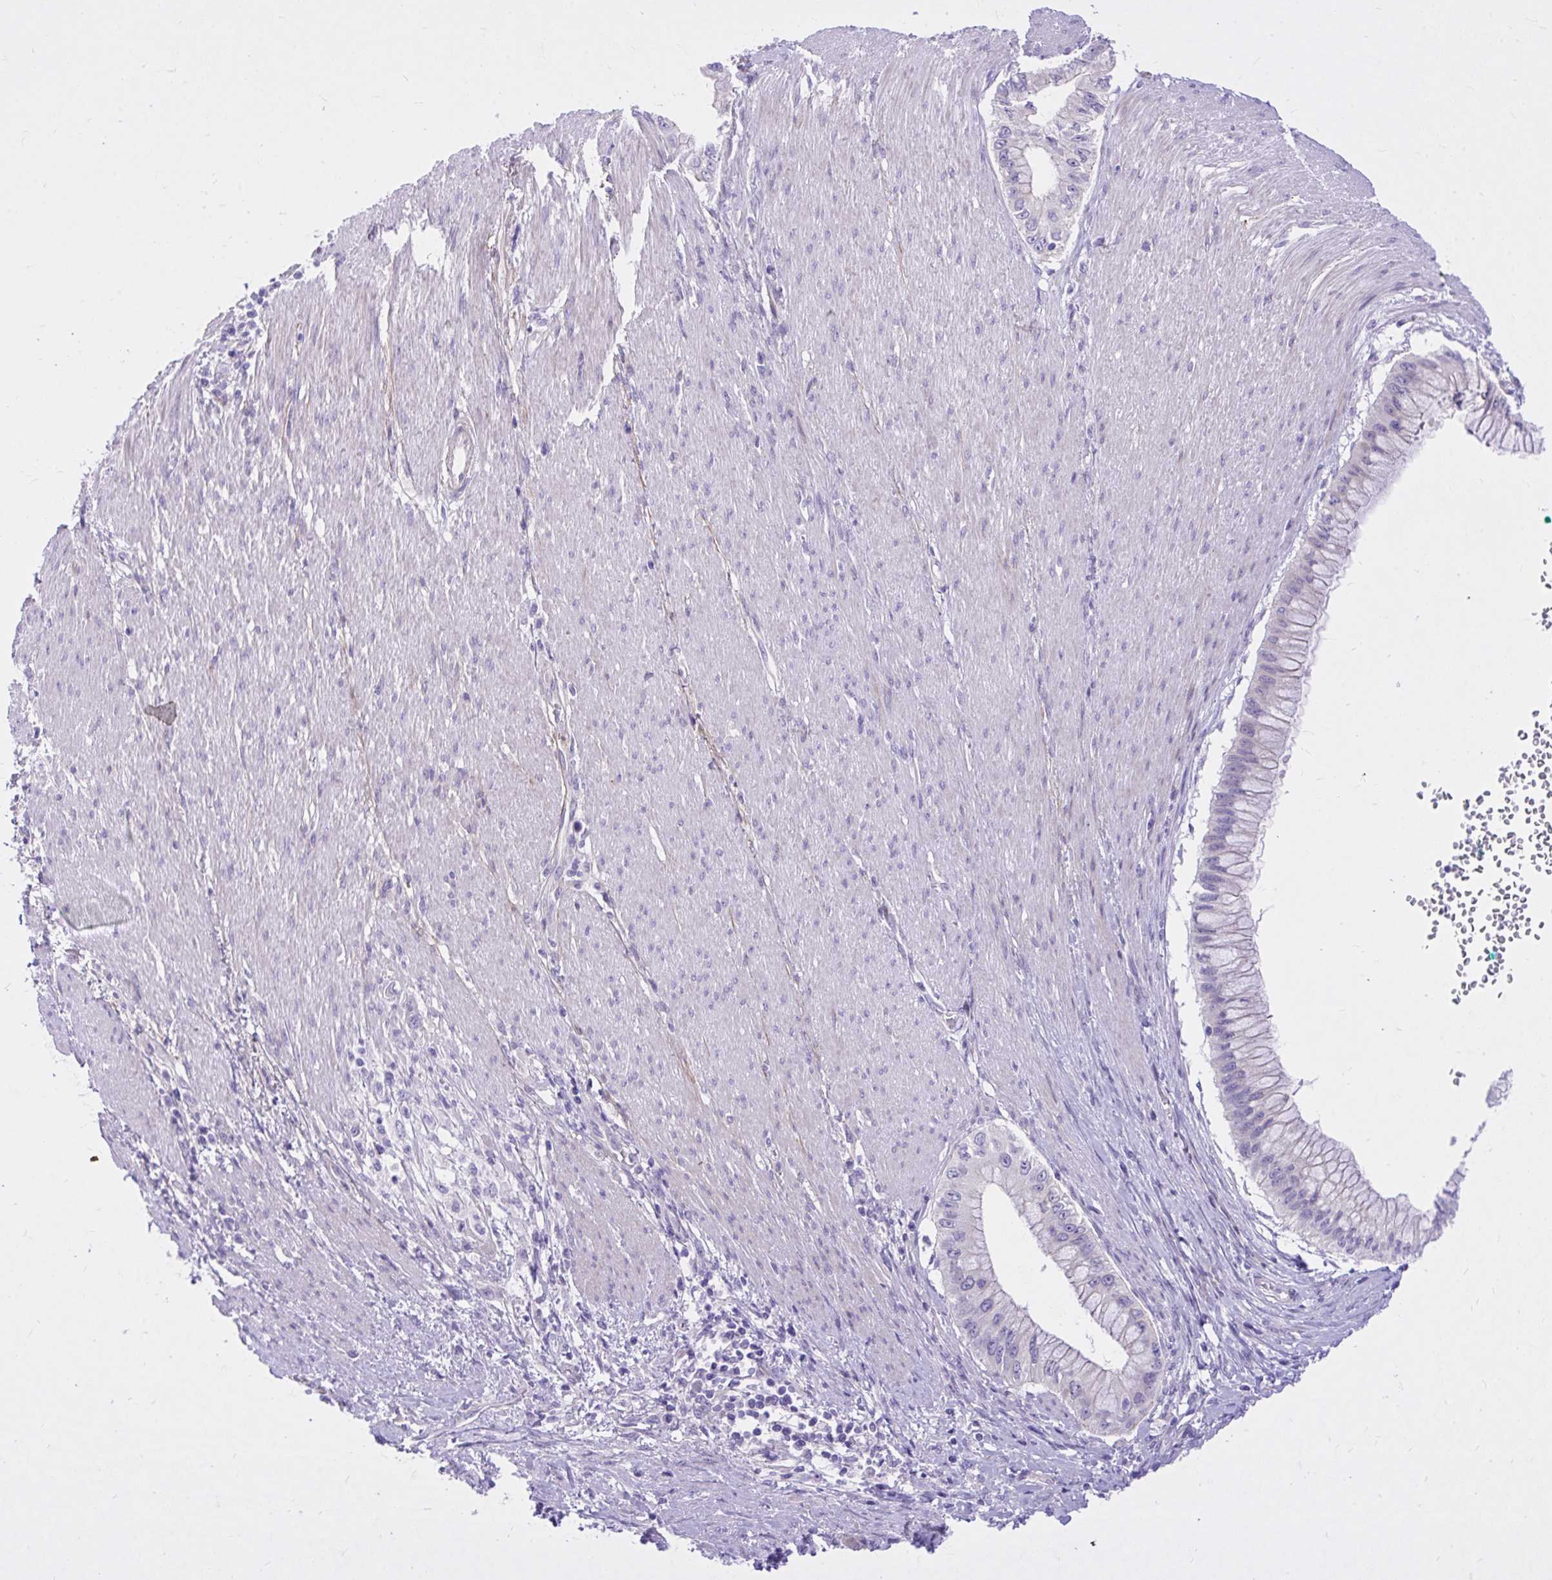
{"staining": {"intensity": "negative", "quantity": "none", "location": "none"}, "tissue": "pancreatic cancer", "cell_type": "Tumor cells", "image_type": "cancer", "snomed": [{"axis": "morphology", "description": "Adenocarcinoma, NOS"}, {"axis": "topography", "description": "Pancreas"}], "caption": "Human pancreatic adenocarcinoma stained for a protein using immunohistochemistry (IHC) displays no staining in tumor cells.", "gene": "ADAMTSL1", "patient": {"sex": "male", "age": 48}}